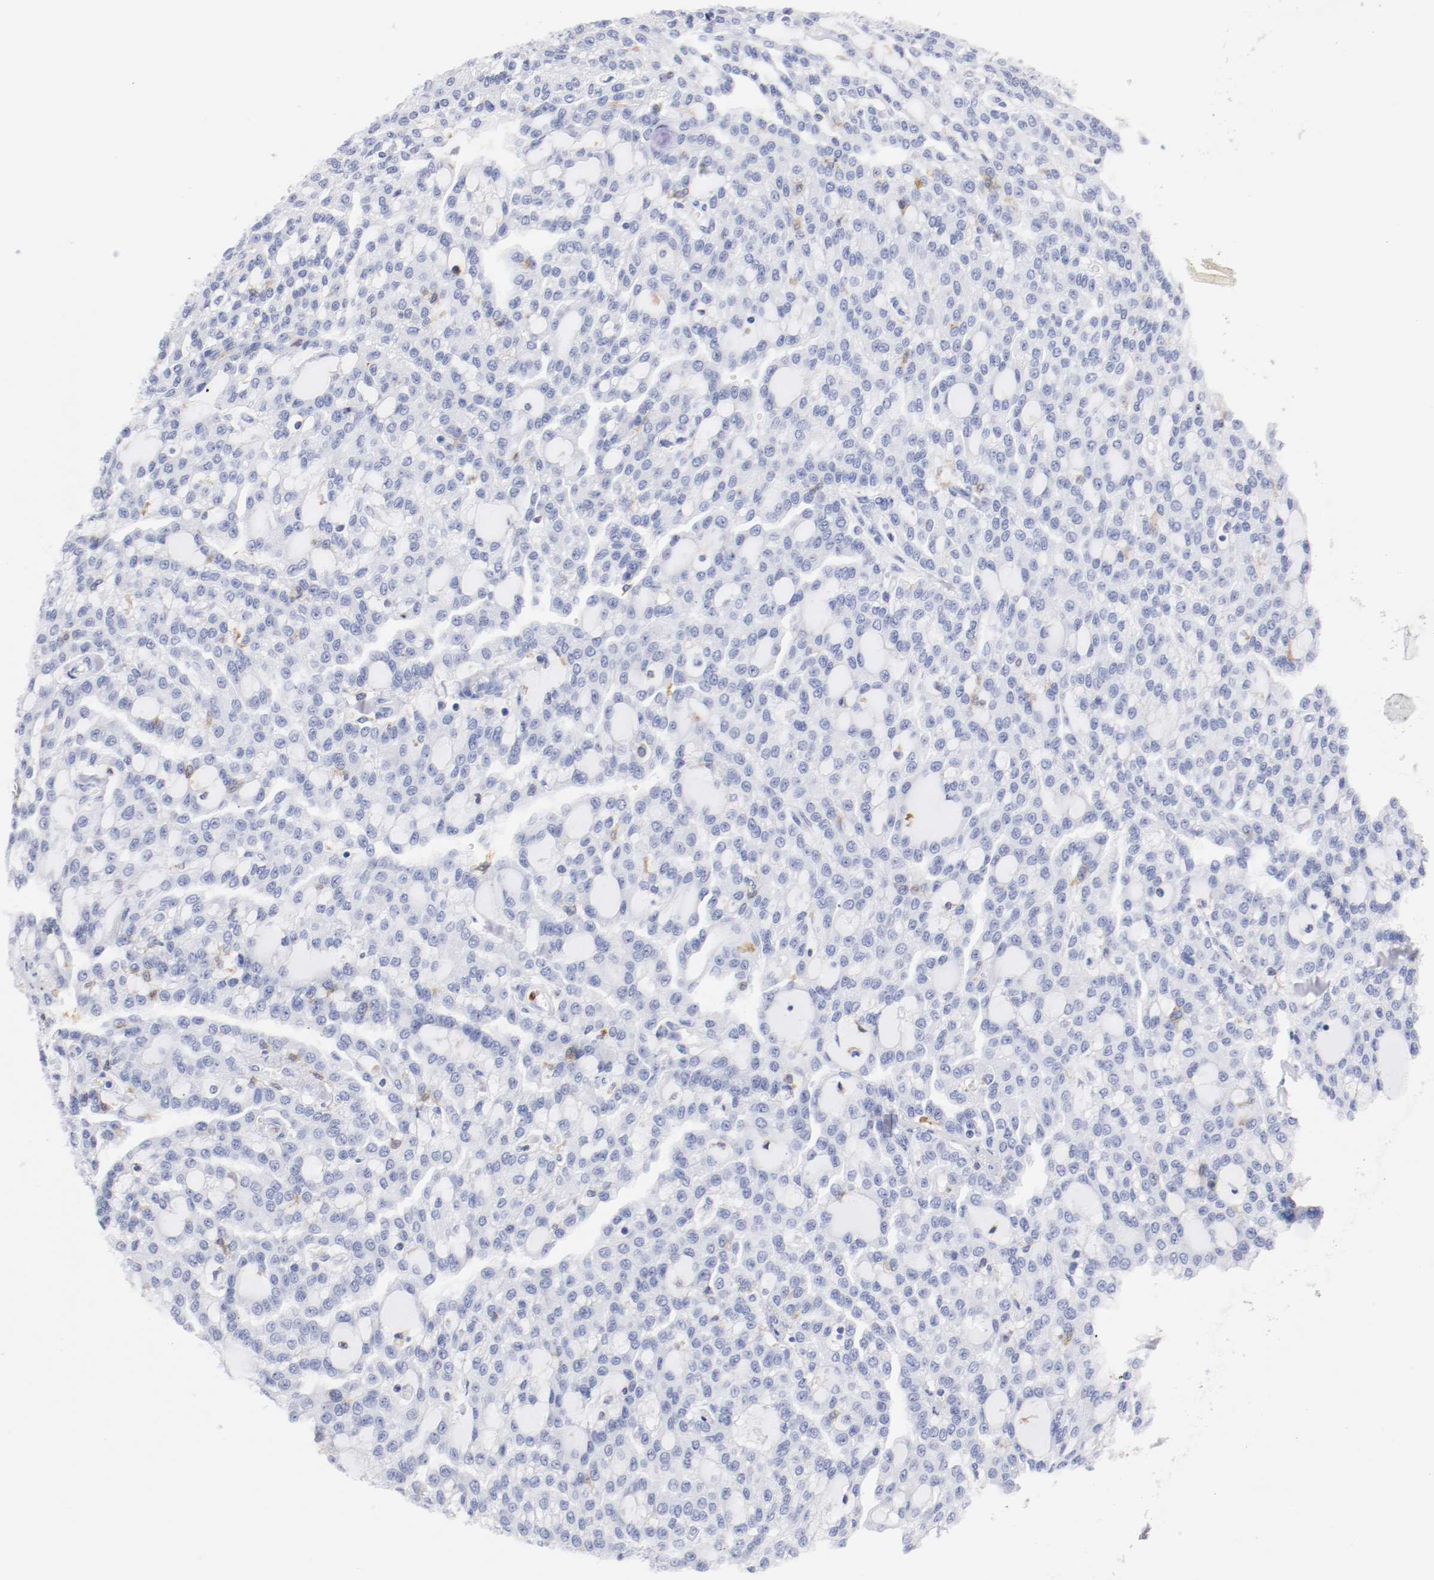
{"staining": {"intensity": "negative", "quantity": "none", "location": "none"}, "tissue": "renal cancer", "cell_type": "Tumor cells", "image_type": "cancer", "snomed": [{"axis": "morphology", "description": "Adenocarcinoma, NOS"}, {"axis": "topography", "description": "Kidney"}], "caption": "The micrograph displays no significant positivity in tumor cells of adenocarcinoma (renal).", "gene": "ITGAX", "patient": {"sex": "male", "age": 63}}